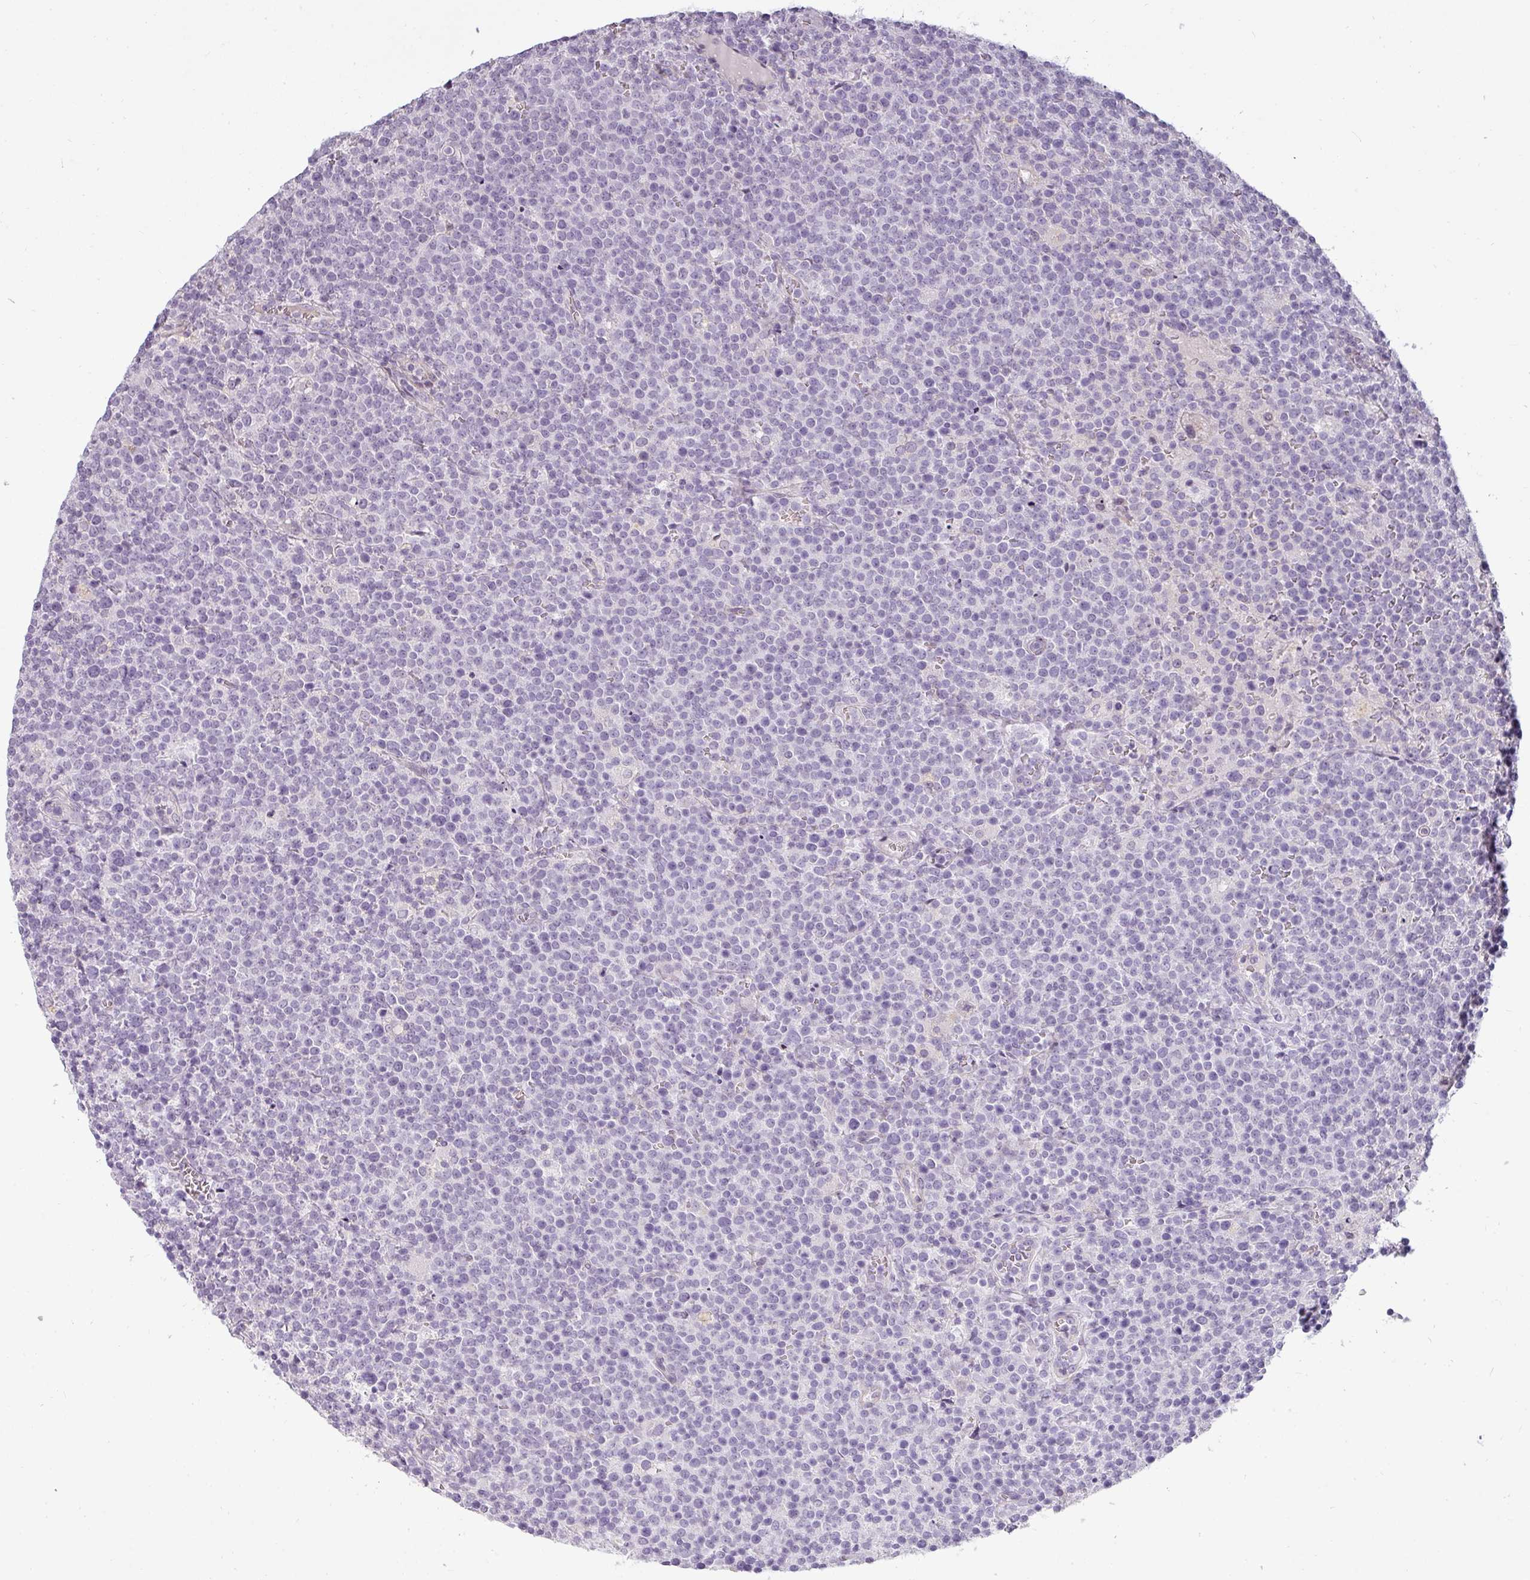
{"staining": {"intensity": "negative", "quantity": "none", "location": "none"}, "tissue": "lymphoma", "cell_type": "Tumor cells", "image_type": "cancer", "snomed": [{"axis": "morphology", "description": "Malignant lymphoma, non-Hodgkin's type, High grade"}, {"axis": "topography", "description": "Lymph node"}], "caption": "DAB immunohistochemical staining of malignant lymphoma, non-Hodgkin's type (high-grade) displays no significant positivity in tumor cells.", "gene": "ASB1", "patient": {"sex": "male", "age": 61}}